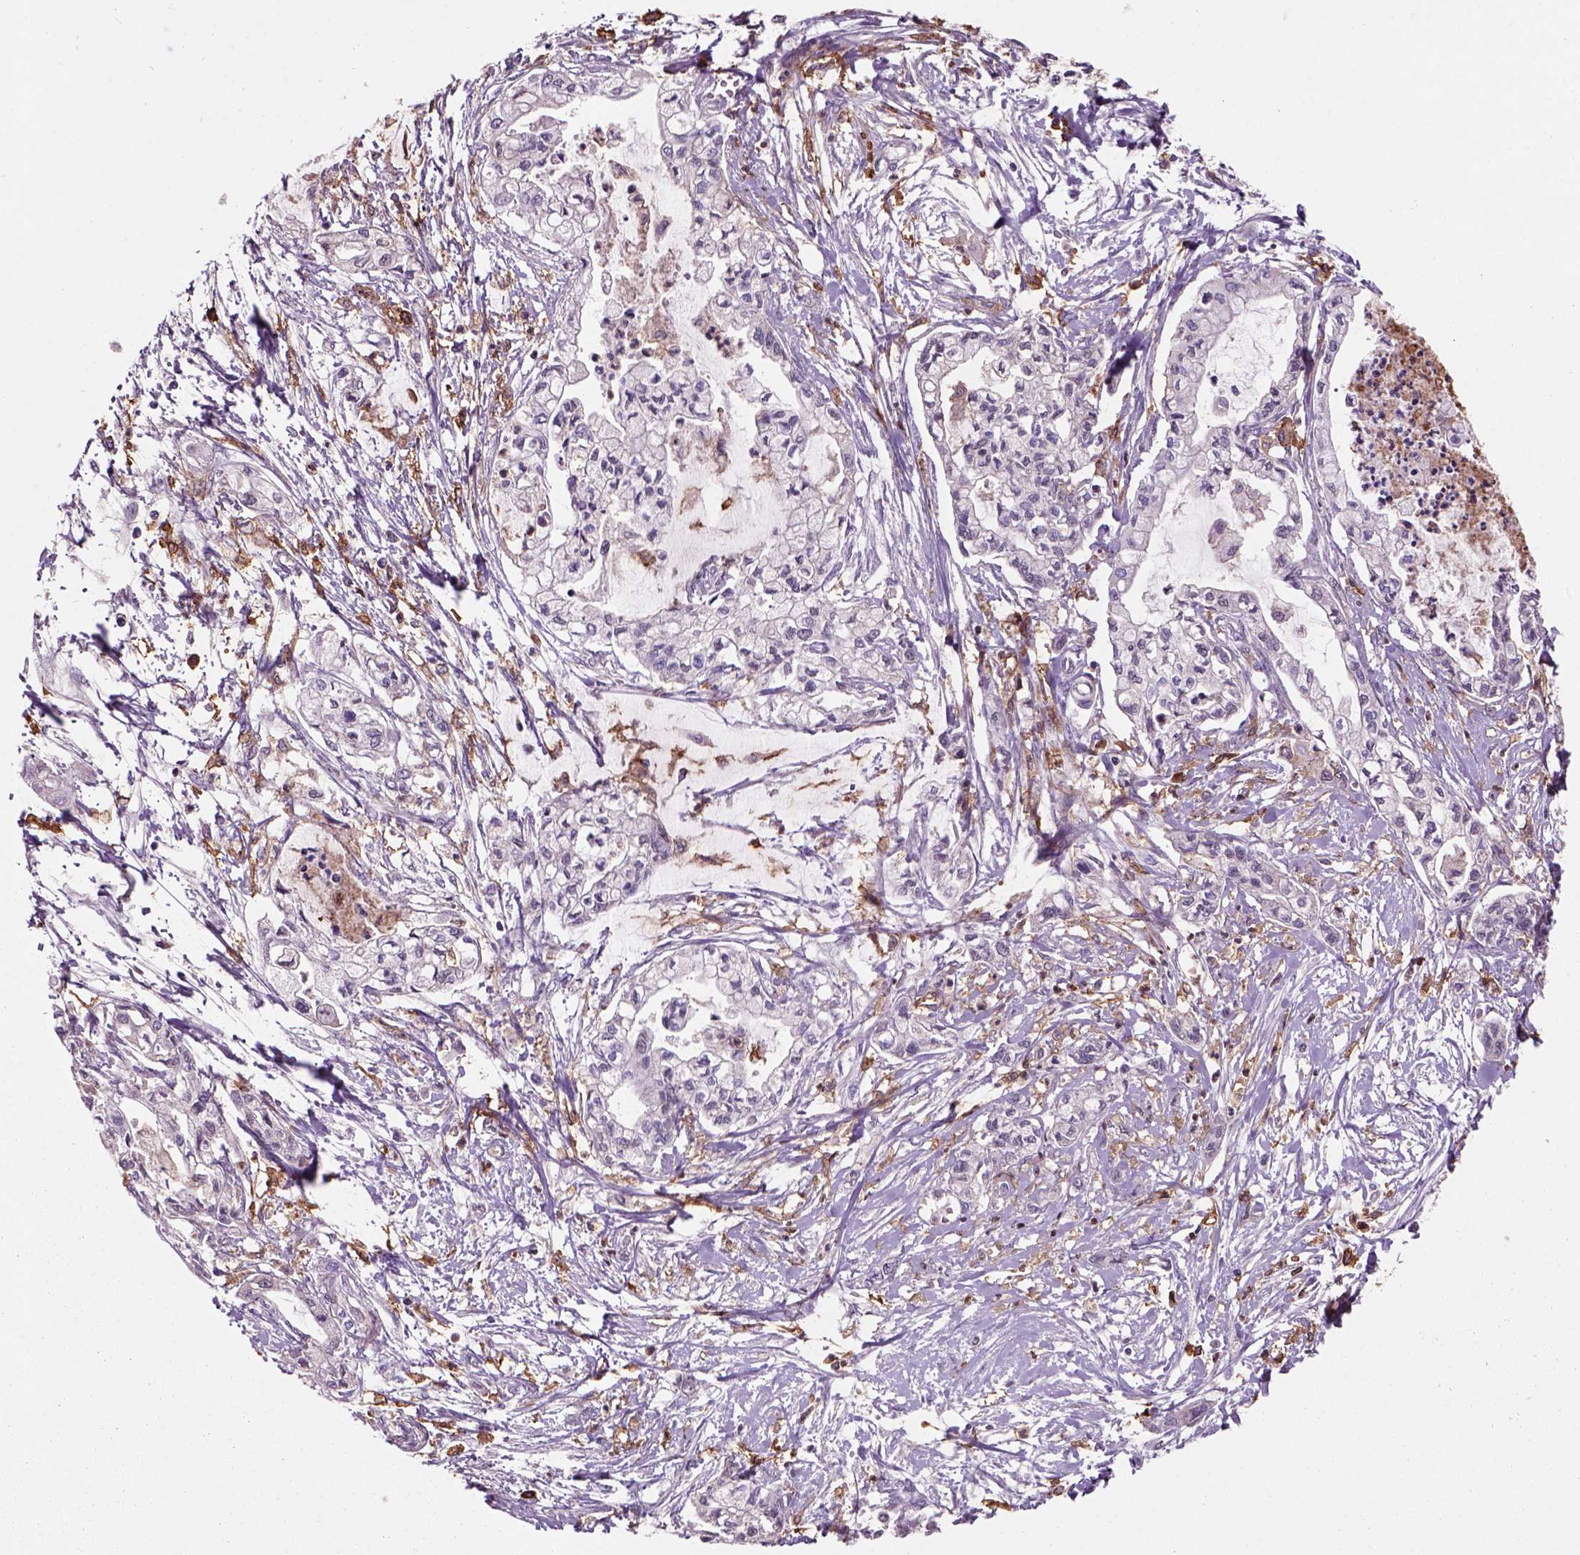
{"staining": {"intensity": "negative", "quantity": "none", "location": "none"}, "tissue": "pancreatic cancer", "cell_type": "Tumor cells", "image_type": "cancer", "snomed": [{"axis": "morphology", "description": "Adenocarcinoma, NOS"}, {"axis": "topography", "description": "Pancreas"}], "caption": "Immunohistochemistry (IHC) micrograph of neoplastic tissue: human adenocarcinoma (pancreatic) stained with DAB (3,3'-diaminobenzidine) reveals no significant protein positivity in tumor cells.", "gene": "CD14", "patient": {"sex": "male", "age": 54}}